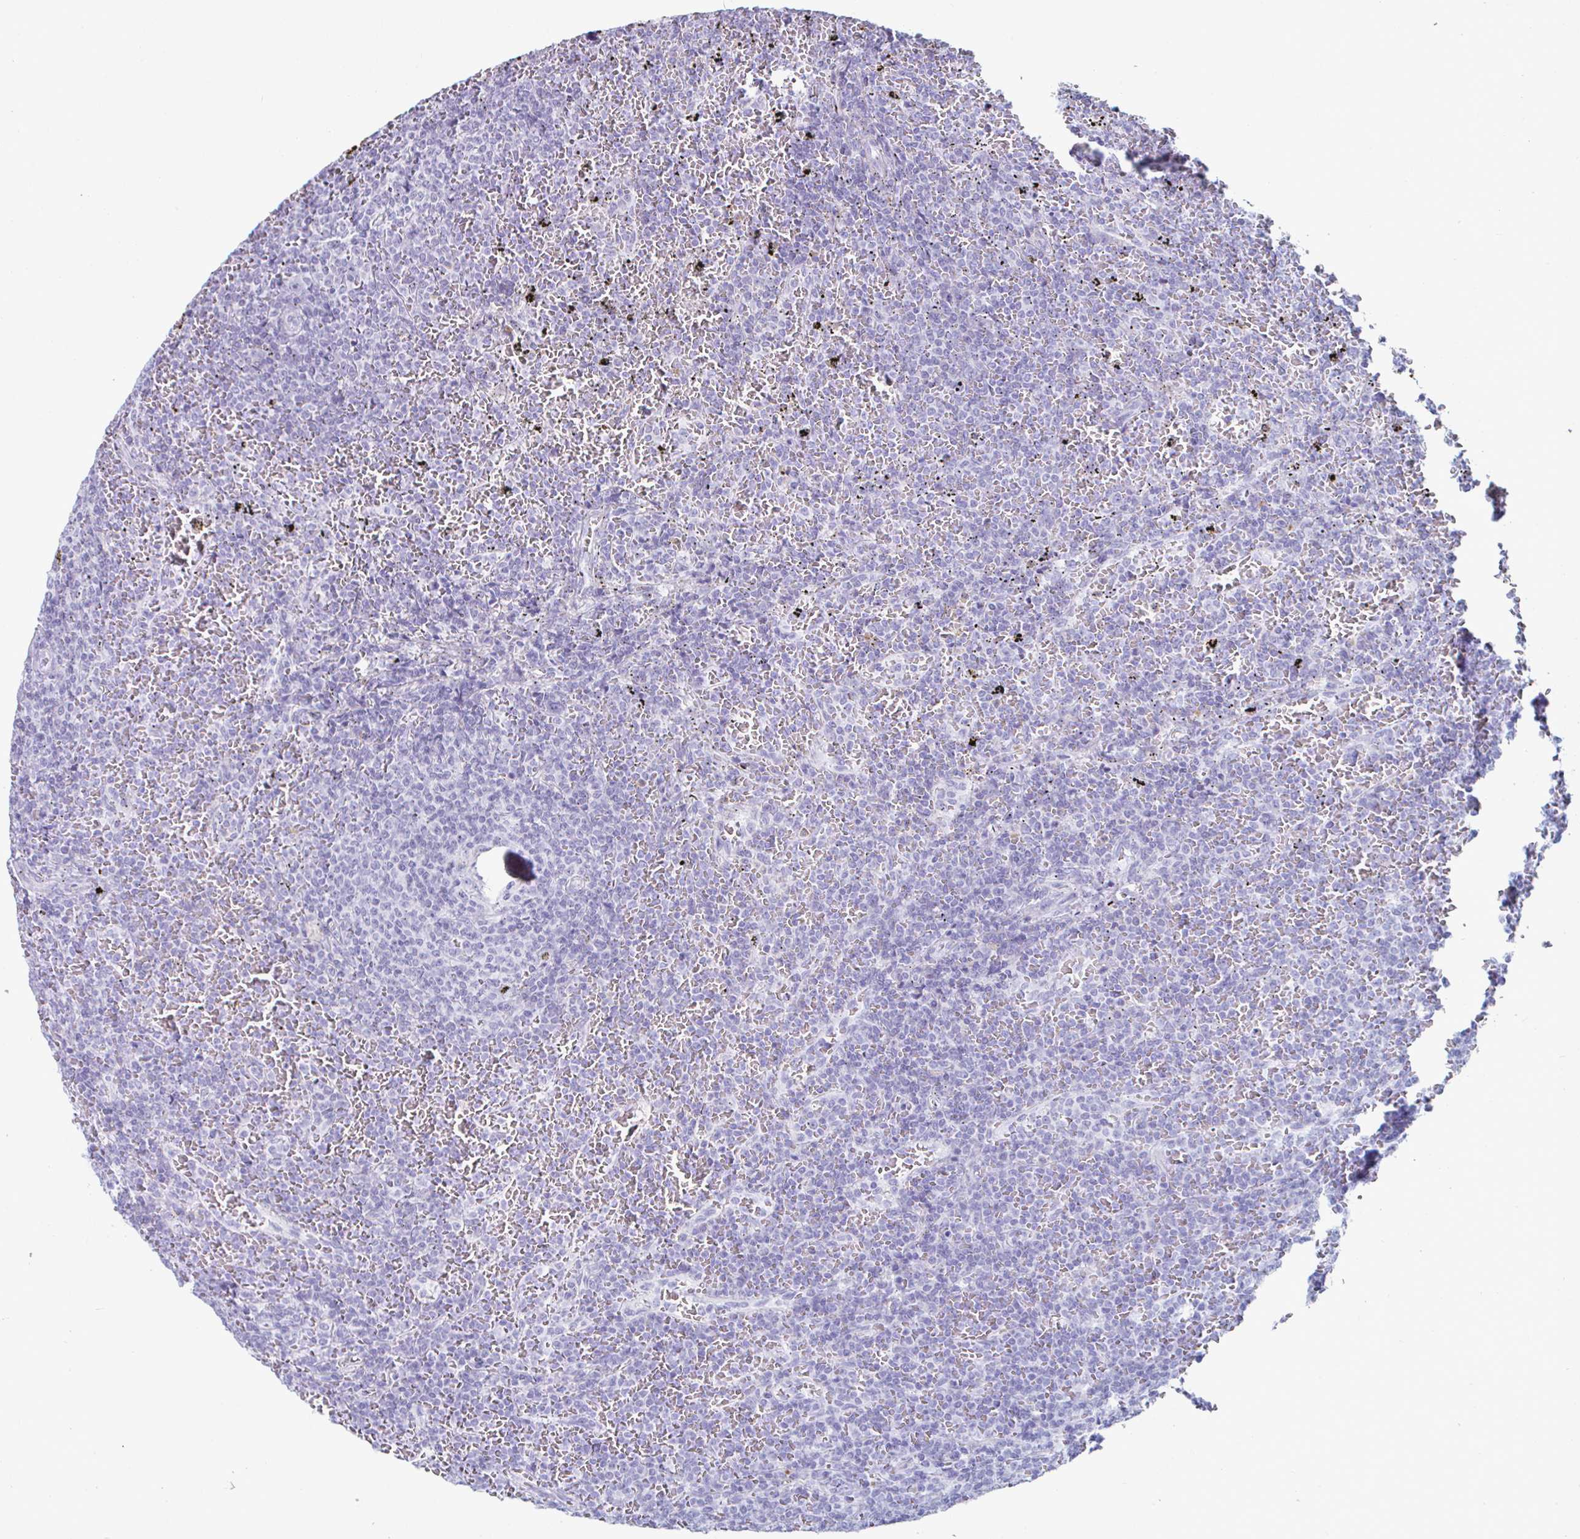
{"staining": {"intensity": "negative", "quantity": "none", "location": "none"}, "tissue": "lymphoma", "cell_type": "Tumor cells", "image_type": "cancer", "snomed": [{"axis": "morphology", "description": "Malignant lymphoma, non-Hodgkin's type, Low grade"}, {"axis": "topography", "description": "Spleen"}], "caption": "Immunohistochemical staining of human low-grade malignant lymphoma, non-Hodgkin's type shows no significant staining in tumor cells.", "gene": "CREG2", "patient": {"sex": "female", "age": 77}}